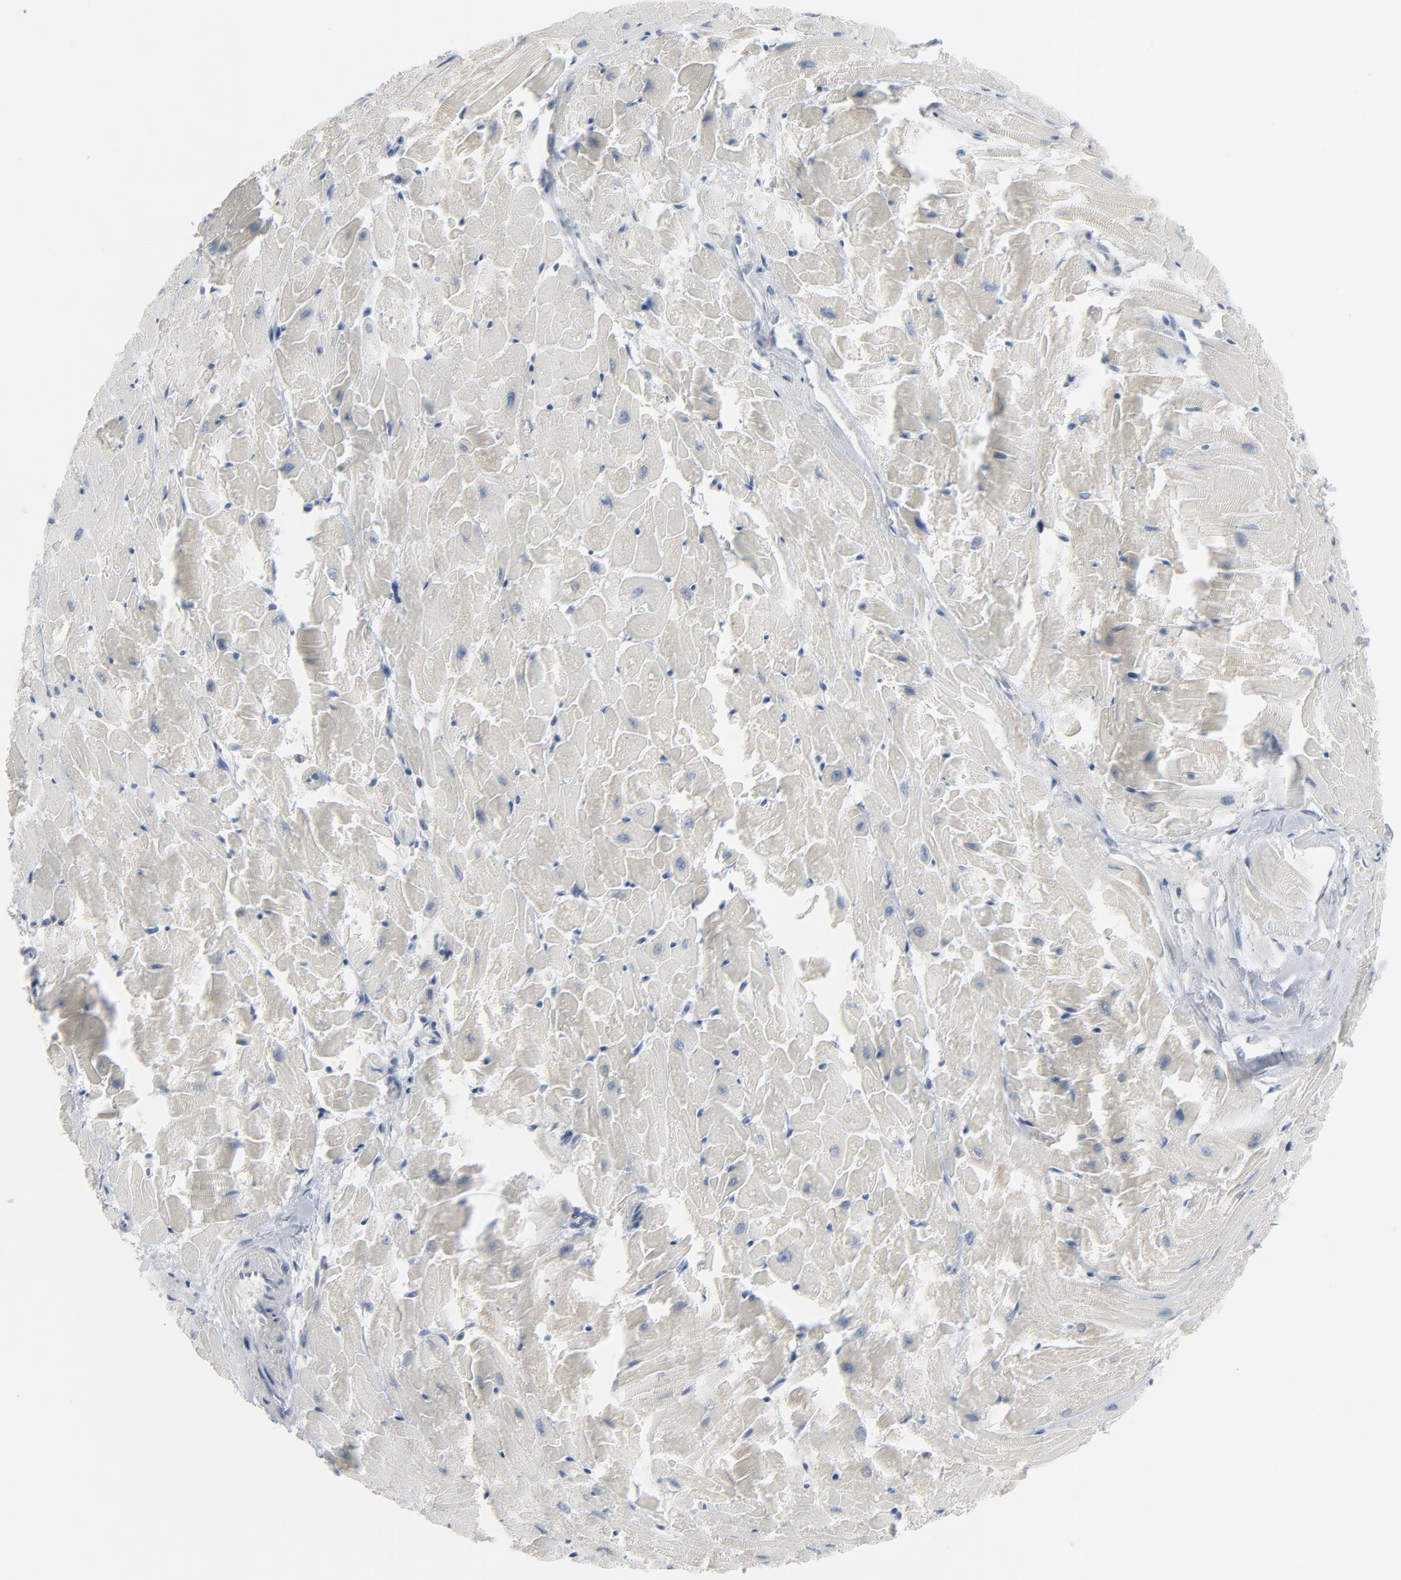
{"staining": {"intensity": "negative", "quantity": "none", "location": "none"}, "tissue": "heart muscle", "cell_type": "Cardiomyocytes", "image_type": "normal", "snomed": [{"axis": "morphology", "description": "Normal tissue, NOS"}, {"axis": "topography", "description": "Heart"}], "caption": "Immunohistochemistry of unremarkable human heart muscle displays no staining in cardiomyocytes.", "gene": "OPTN", "patient": {"sex": "female", "age": 19}}